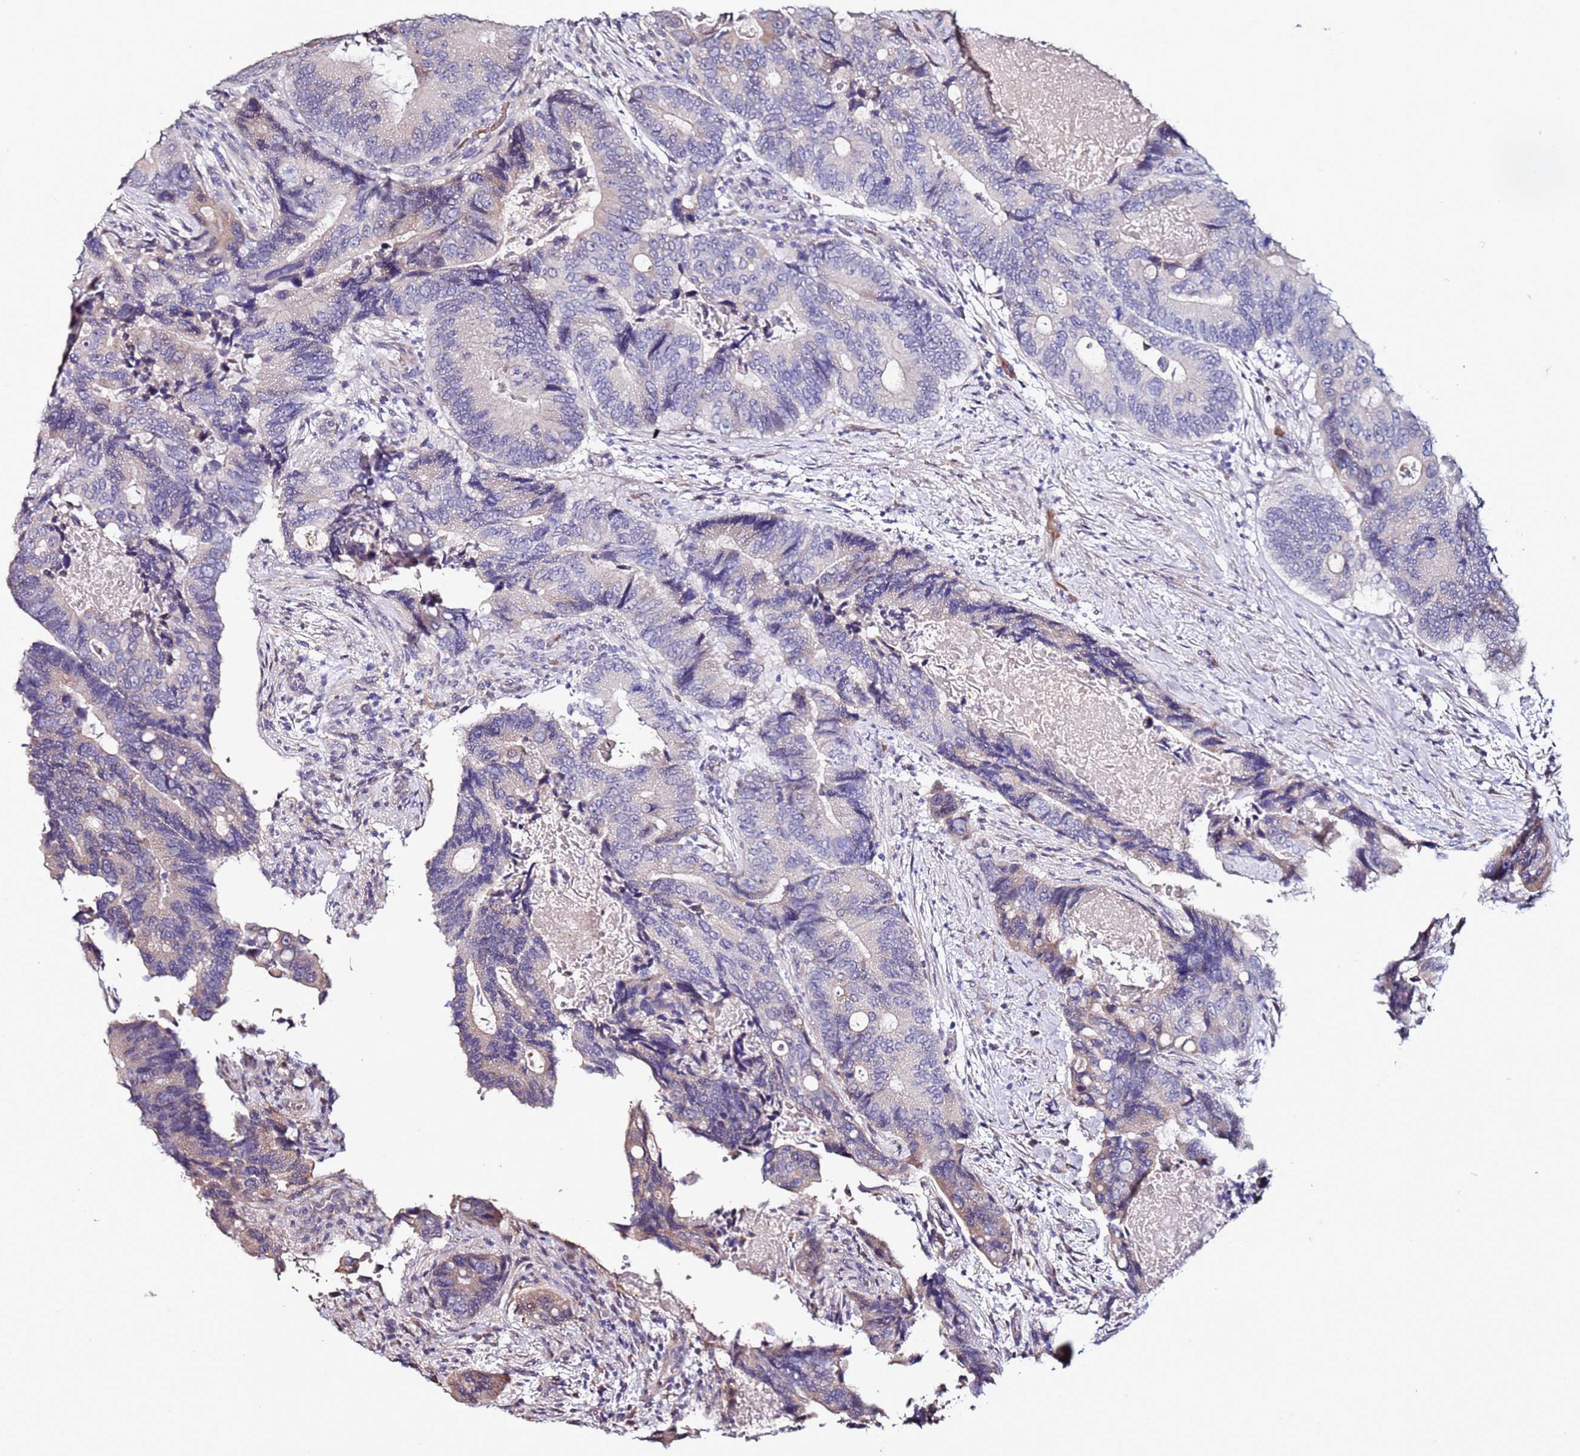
{"staining": {"intensity": "negative", "quantity": "none", "location": "none"}, "tissue": "colorectal cancer", "cell_type": "Tumor cells", "image_type": "cancer", "snomed": [{"axis": "morphology", "description": "Adenocarcinoma, NOS"}, {"axis": "topography", "description": "Colon"}], "caption": "Adenocarcinoma (colorectal) stained for a protein using immunohistochemistry (IHC) reveals no staining tumor cells.", "gene": "C3orf80", "patient": {"sex": "male", "age": 84}}